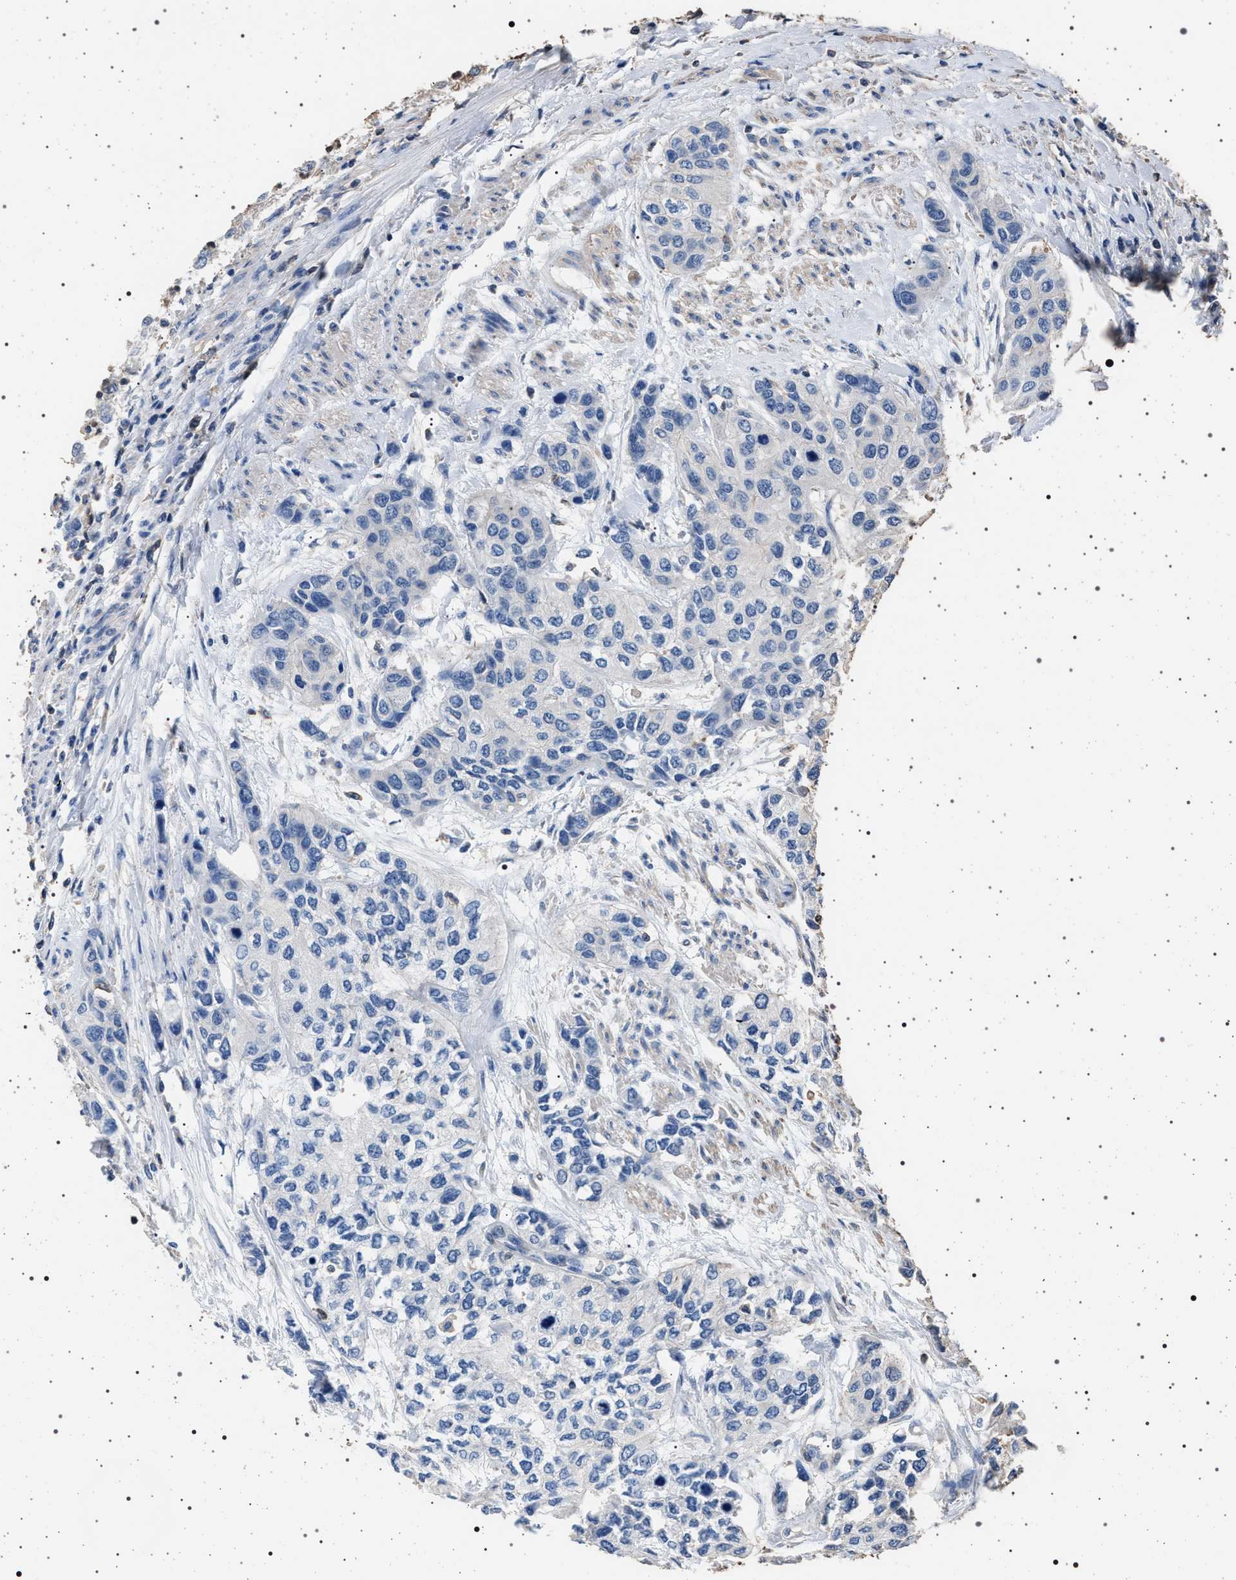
{"staining": {"intensity": "negative", "quantity": "none", "location": "none"}, "tissue": "urothelial cancer", "cell_type": "Tumor cells", "image_type": "cancer", "snomed": [{"axis": "morphology", "description": "Urothelial carcinoma, High grade"}, {"axis": "topography", "description": "Urinary bladder"}], "caption": "High magnification brightfield microscopy of urothelial cancer stained with DAB (3,3'-diaminobenzidine) (brown) and counterstained with hematoxylin (blue): tumor cells show no significant positivity.", "gene": "SMAP2", "patient": {"sex": "female", "age": 56}}